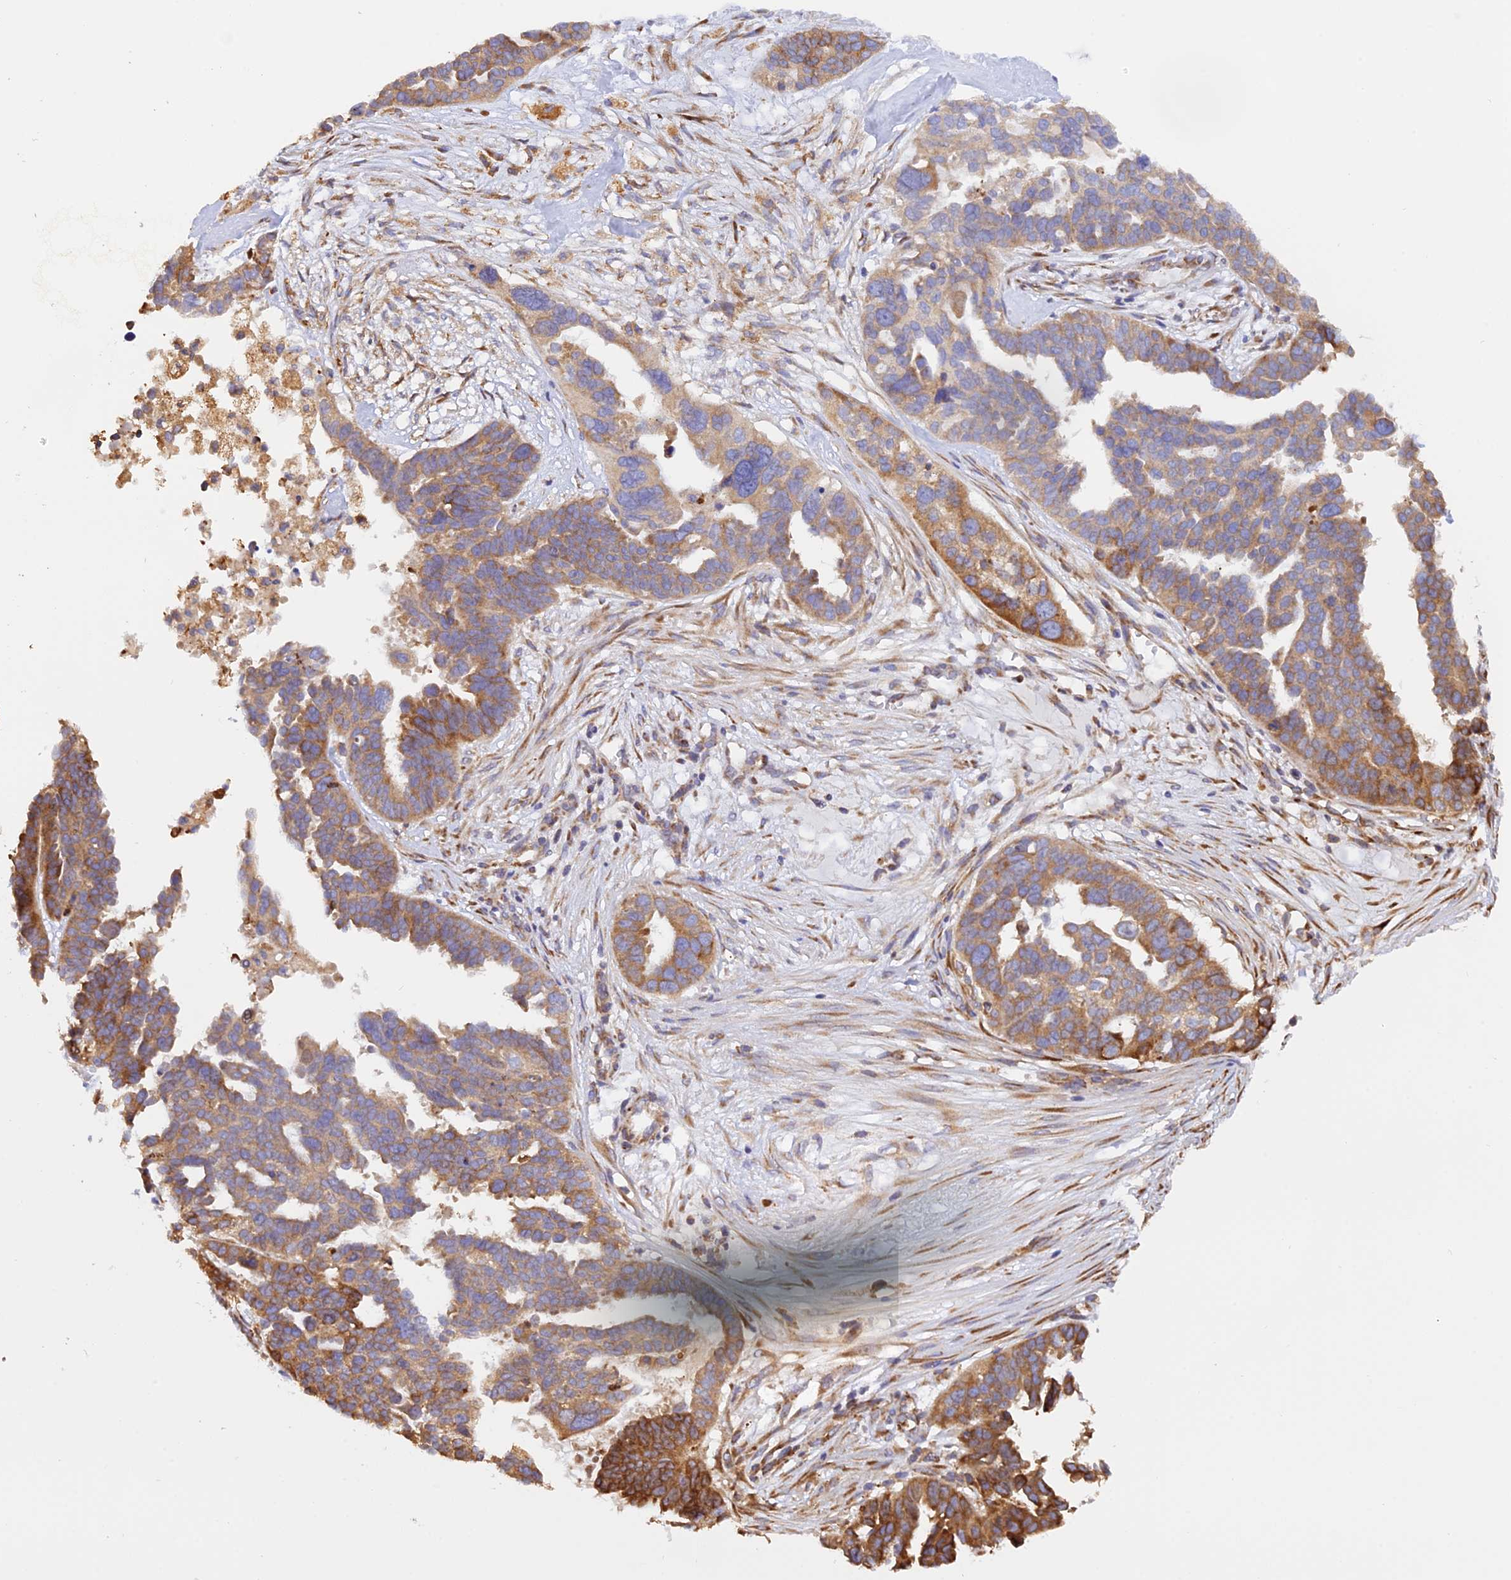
{"staining": {"intensity": "moderate", "quantity": ">75%", "location": "cytoplasmic/membranous"}, "tissue": "ovarian cancer", "cell_type": "Tumor cells", "image_type": "cancer", "snomed": [{"axis": "morphology", "description": "Cystadenocarcinoma, serous, NOS"}, {"axis": "topography", "description": "Ovary"}], "caption": "Immunohistochemistry (IHC) micrograph of neoplastic tissue: human serous cystadenocarcinoma (ovarian) stained using immunohistochemistry exhibits medium levels of moderate protein expression localized specifically in the cytoplasmic/membranous of tumor cells, appearing as a cytoplasmic/membranous brown color.", "gene": "RPL5", "patient": {"sex": "female", "age": 59}}